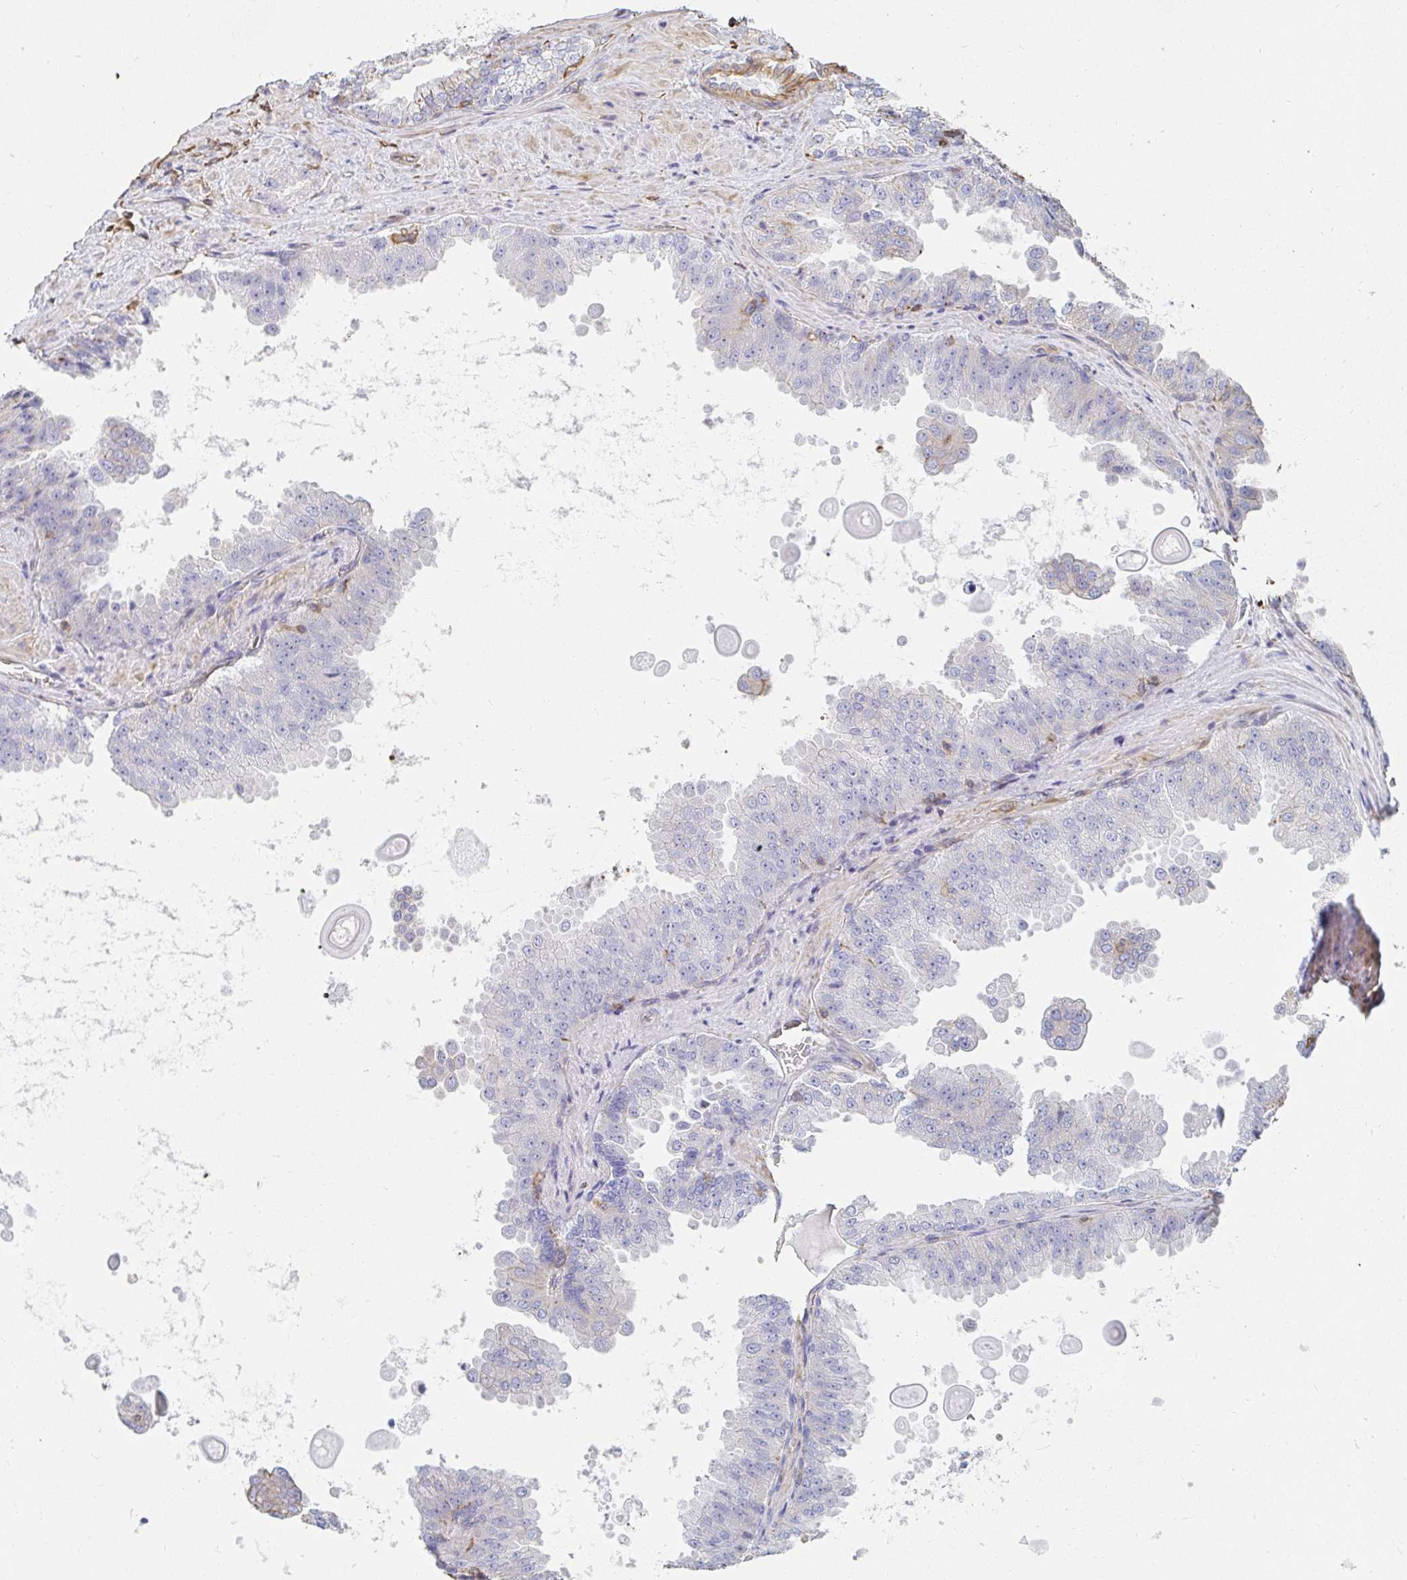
{"staining": {"intensity": "negative", "quantity": "none", "location": "none"}, "tissue": "prostate cancer", "cell_type": "Tumor cells", "image_type": "cancer", "snomed": [{"axis": "morphology", "description": "Adenocarcinoma, Low grade"}, {"axis": "topography", "description": "Prostate"}], "caption": "A histopathology image of low-grade adenocarcinoma (prostate) stained for a protein shows no brown staining in tumor cells.", "gene": "PTPN14", "patient": {"sex": "male", "age": 67}}